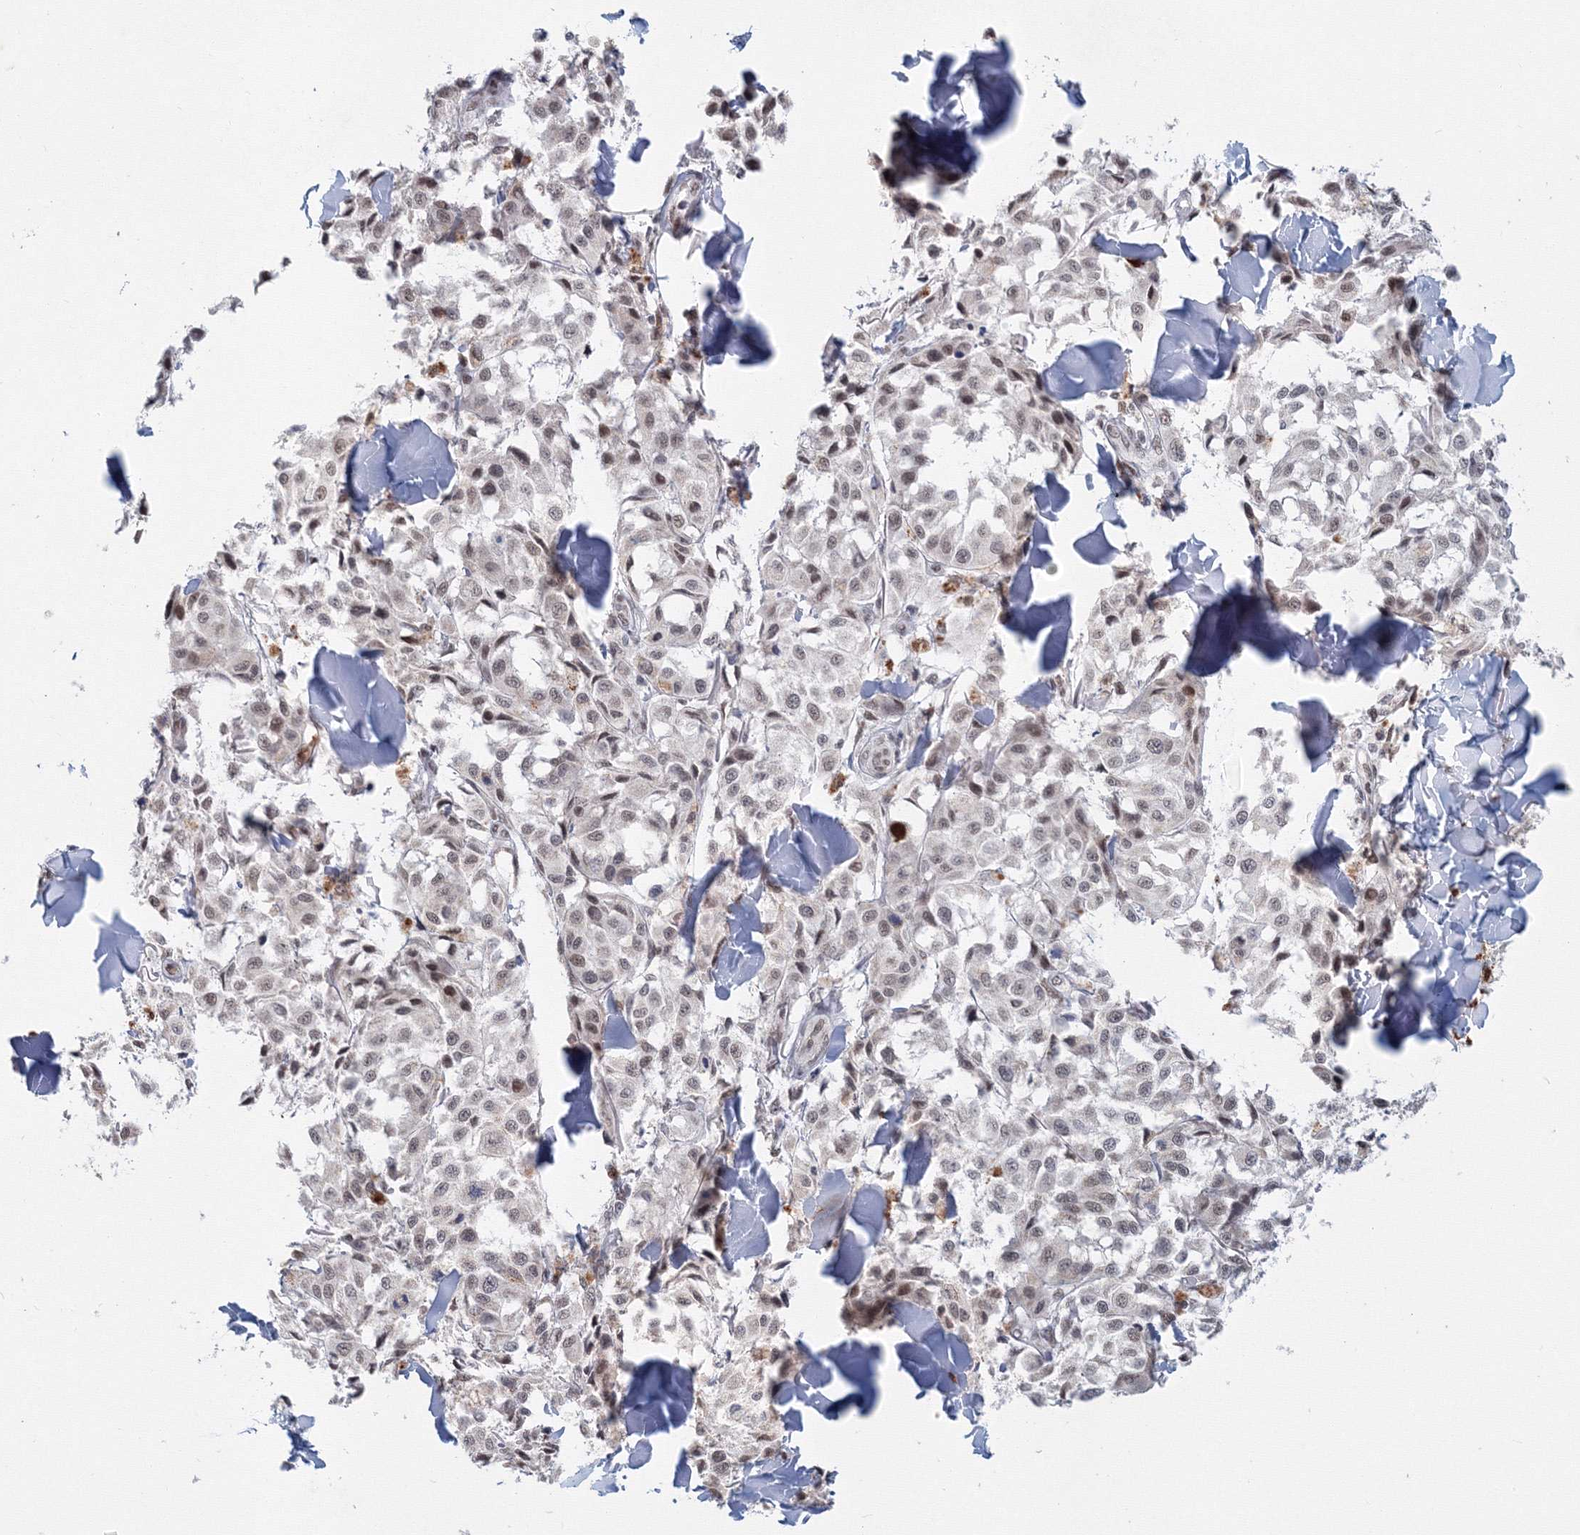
{"staining": {"intensity": "negative", "quantity": "none", "location": "none"}, "tissue": "melanoma", "cell_type": "Tumor cells", "image_type": "cancer", "snomed": [{"axis": "morphology", "description": "Malignant melanoma, NOS"}, {"axis": "topography", "description": "Skin"}], "caption": "A histopathology image of melanoma stained for a protein shows no brown staining in tumor cells.", "gene": "SF3B6", "patient": {"sex": "female", "age": 64}}